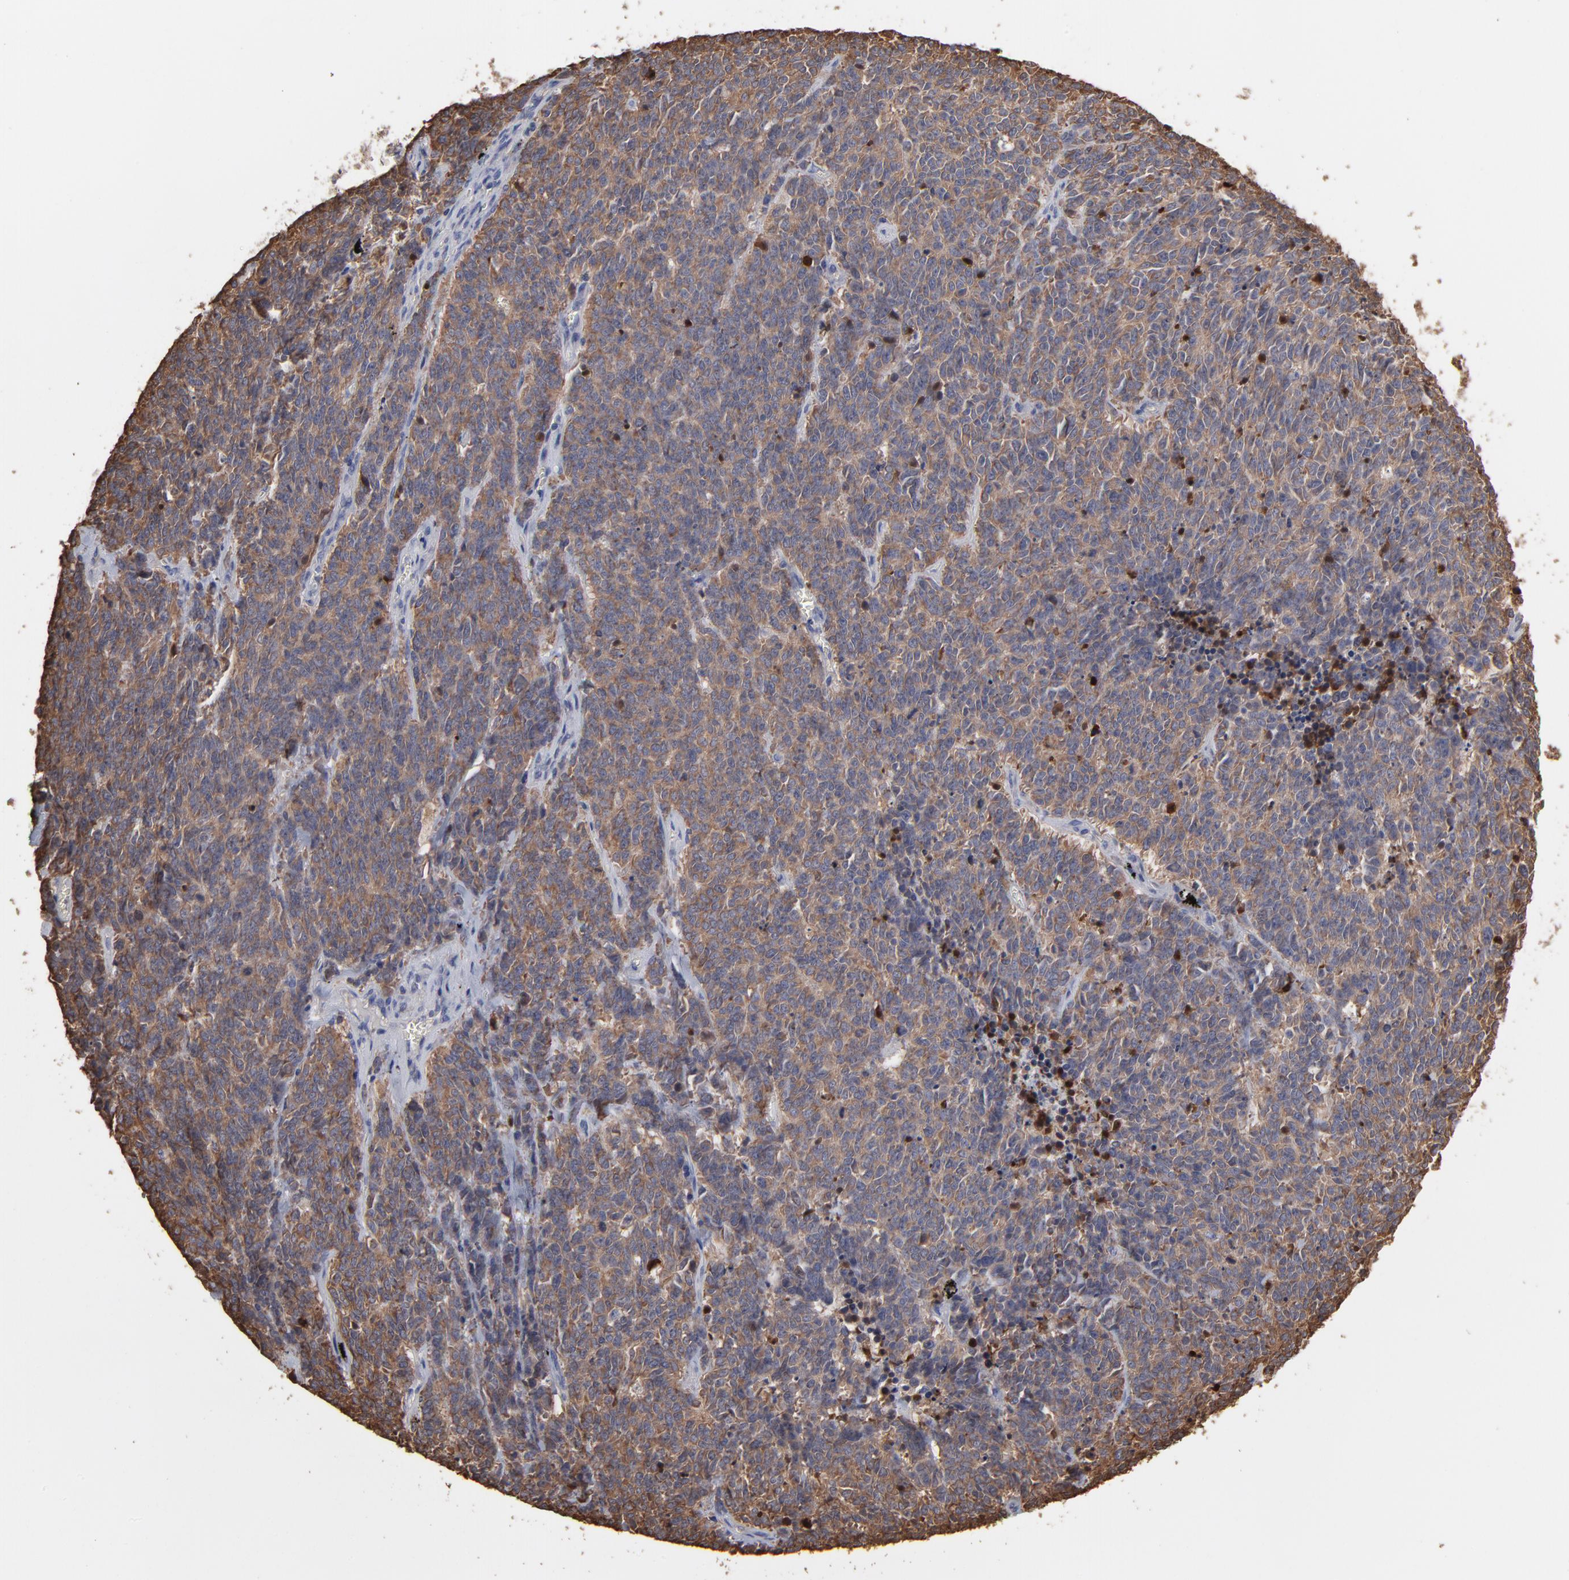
{"staining": {"intensity": "moderate", "quantity": ">75%", "location": "cytoplasmic/membranous"}, "tissue": "lung cancer", "cell_type": "Tumor cells", "image_type": "cancer", "snomed": [{"axis": "morphology", "description": "Neoplasm, malignant, NOS"}, {"axis": "topography", "description": "Lung"}], "caption": "Neoplasm (malignant) (lung) tissue demonstrates moderate cytoplasmic/membranous staining in about >75% of tumor cells (DAB (3,3'-diaminobenzidine) = brown stain, brightfield microscopy at high magnification).", "gene": "TANGO2", "patient": {"sex": "female", "age": 58}}